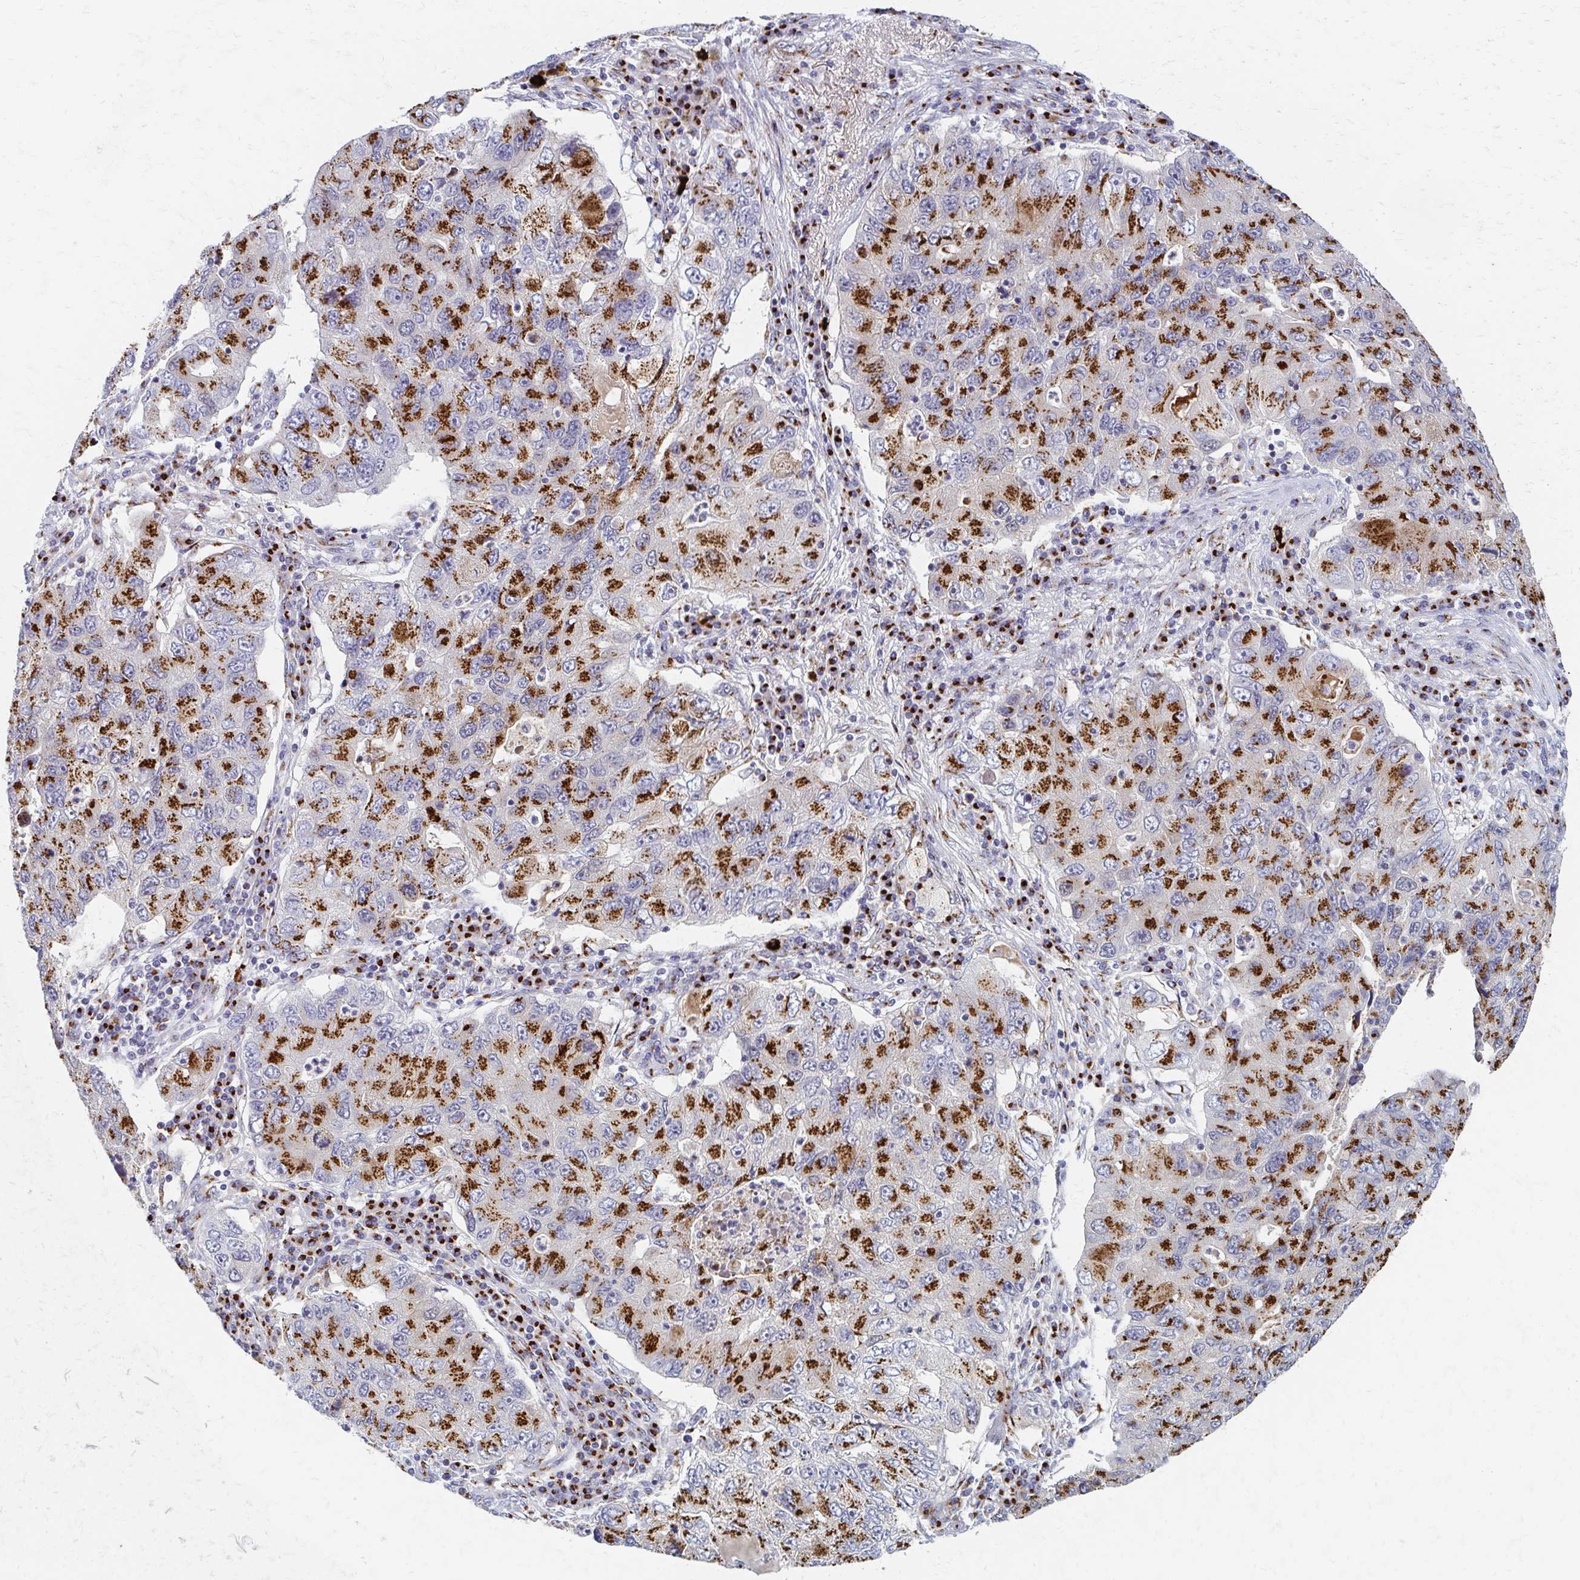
{"staining": {"intensity": "strong", "quantity": ">75%", "location": "cytoplasmic/membranous"}, "tissue": "lung cancer", "cell_type": "Tumor cells", "image_type": "cancer", "snomed": [{"axis": "morphology", "description": "Adenocarcinoma, NOS"}, {"axis": "morphology", "description": "Adenocarcinoma, metastatic, NOS"}, {"axis": "topography", "description": "Lymph node"}, {"axis": "topography", "description": "Lung"}], "caption": "Immunohistochemistry of human adenocarcinoma (lung) exhibits high levels of strong cytoplasmic/membranous staining in approximately >75% of tumor cells.", "gene": "TM9SF1", "patient": {"sex": "female", "age": 54}}